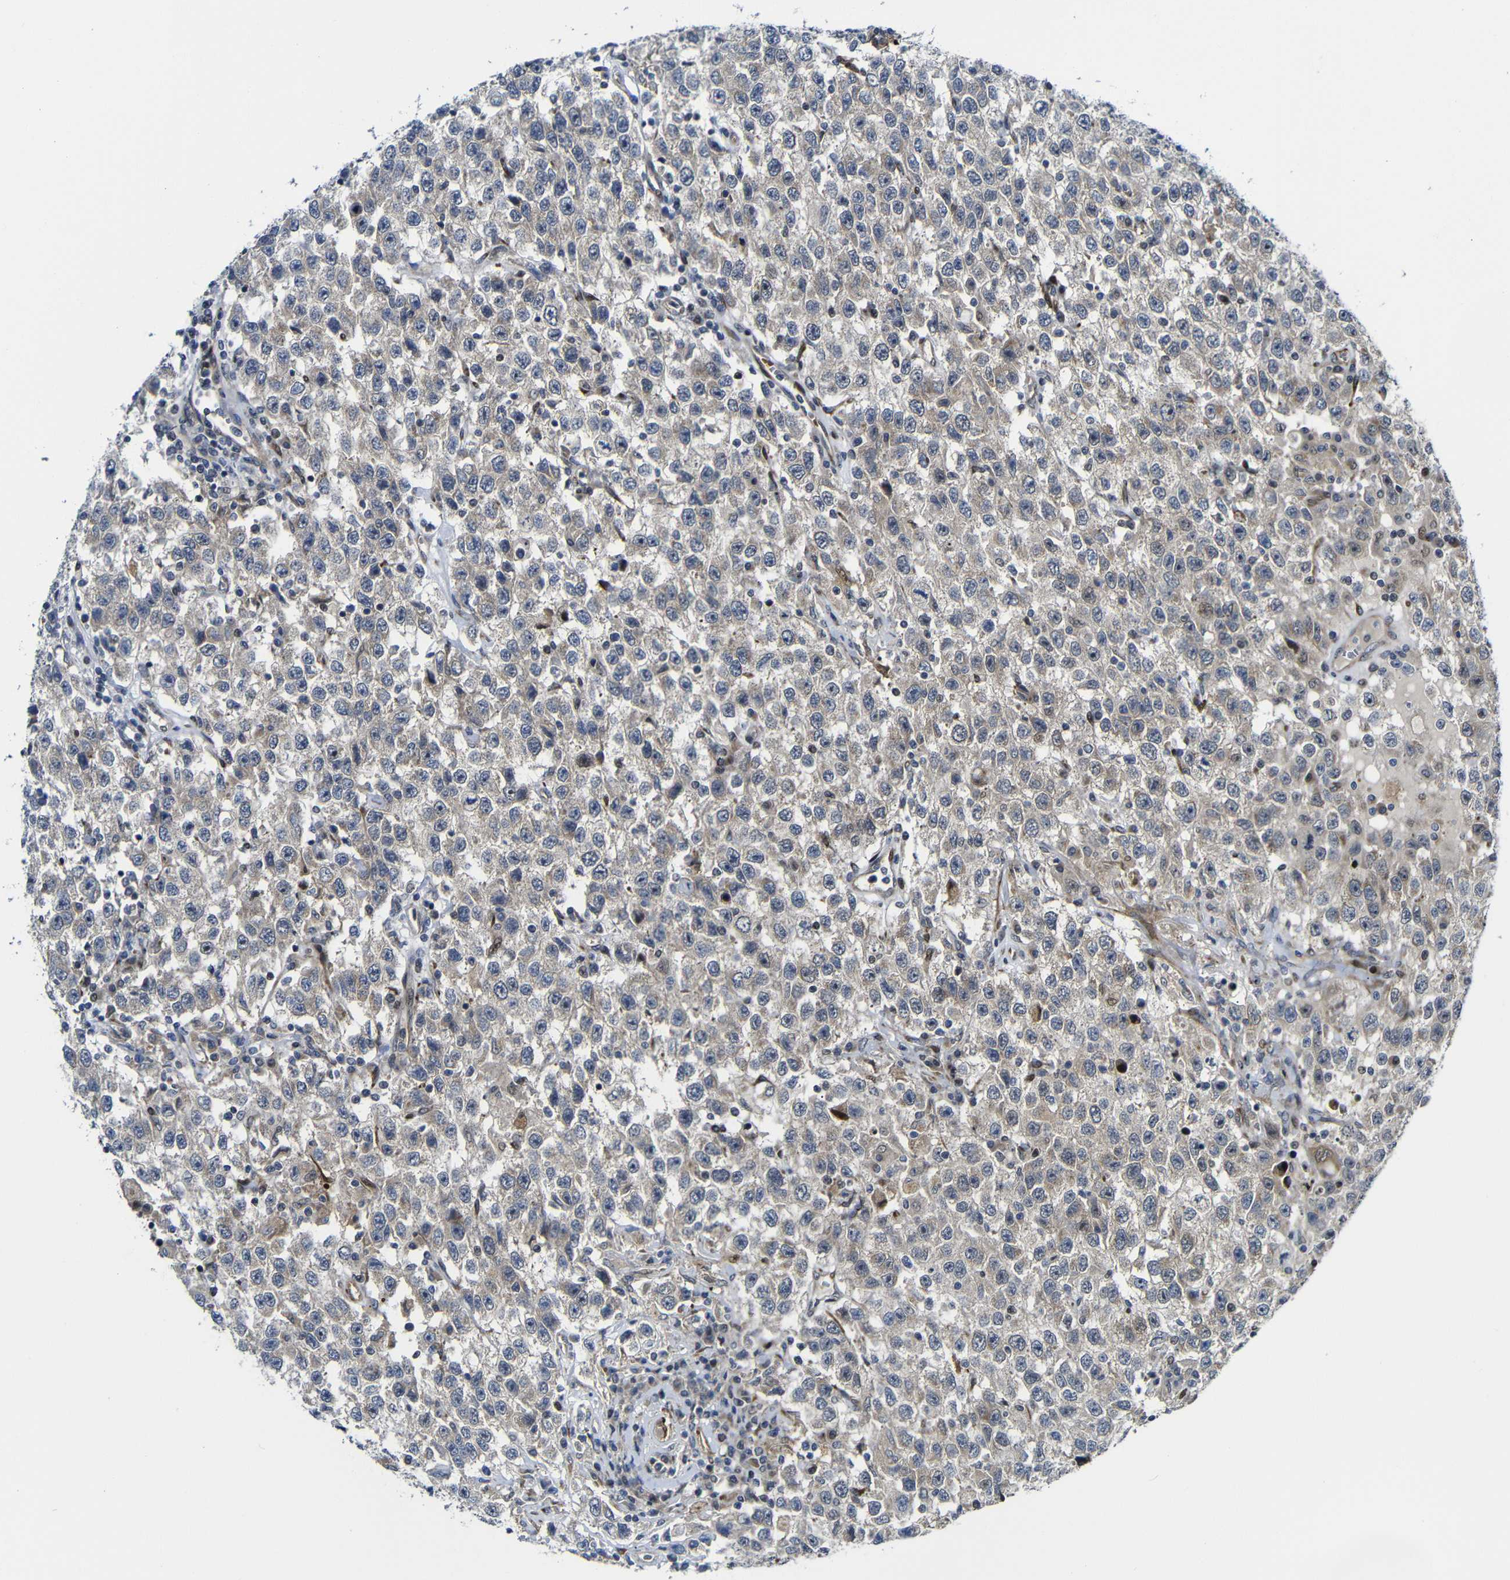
{"staining": {"intensity": "weak", "quantity": "<25%", "location": "cytoplasmic/membranous"}, "tissue": "testis cancer", "cell_type": "Tumor cells", "image_type": "cancer", "snomed": [{"axis": "morphology", "description": "Seminoma, NOS"}, {"axis": "topography", "description": "Testis"}], "caption": "Protein analysis of testis cancer shows no significant staining in tumor cells.", "gene": "PARP14", "patient": {"sex": "male", "age": 41}}